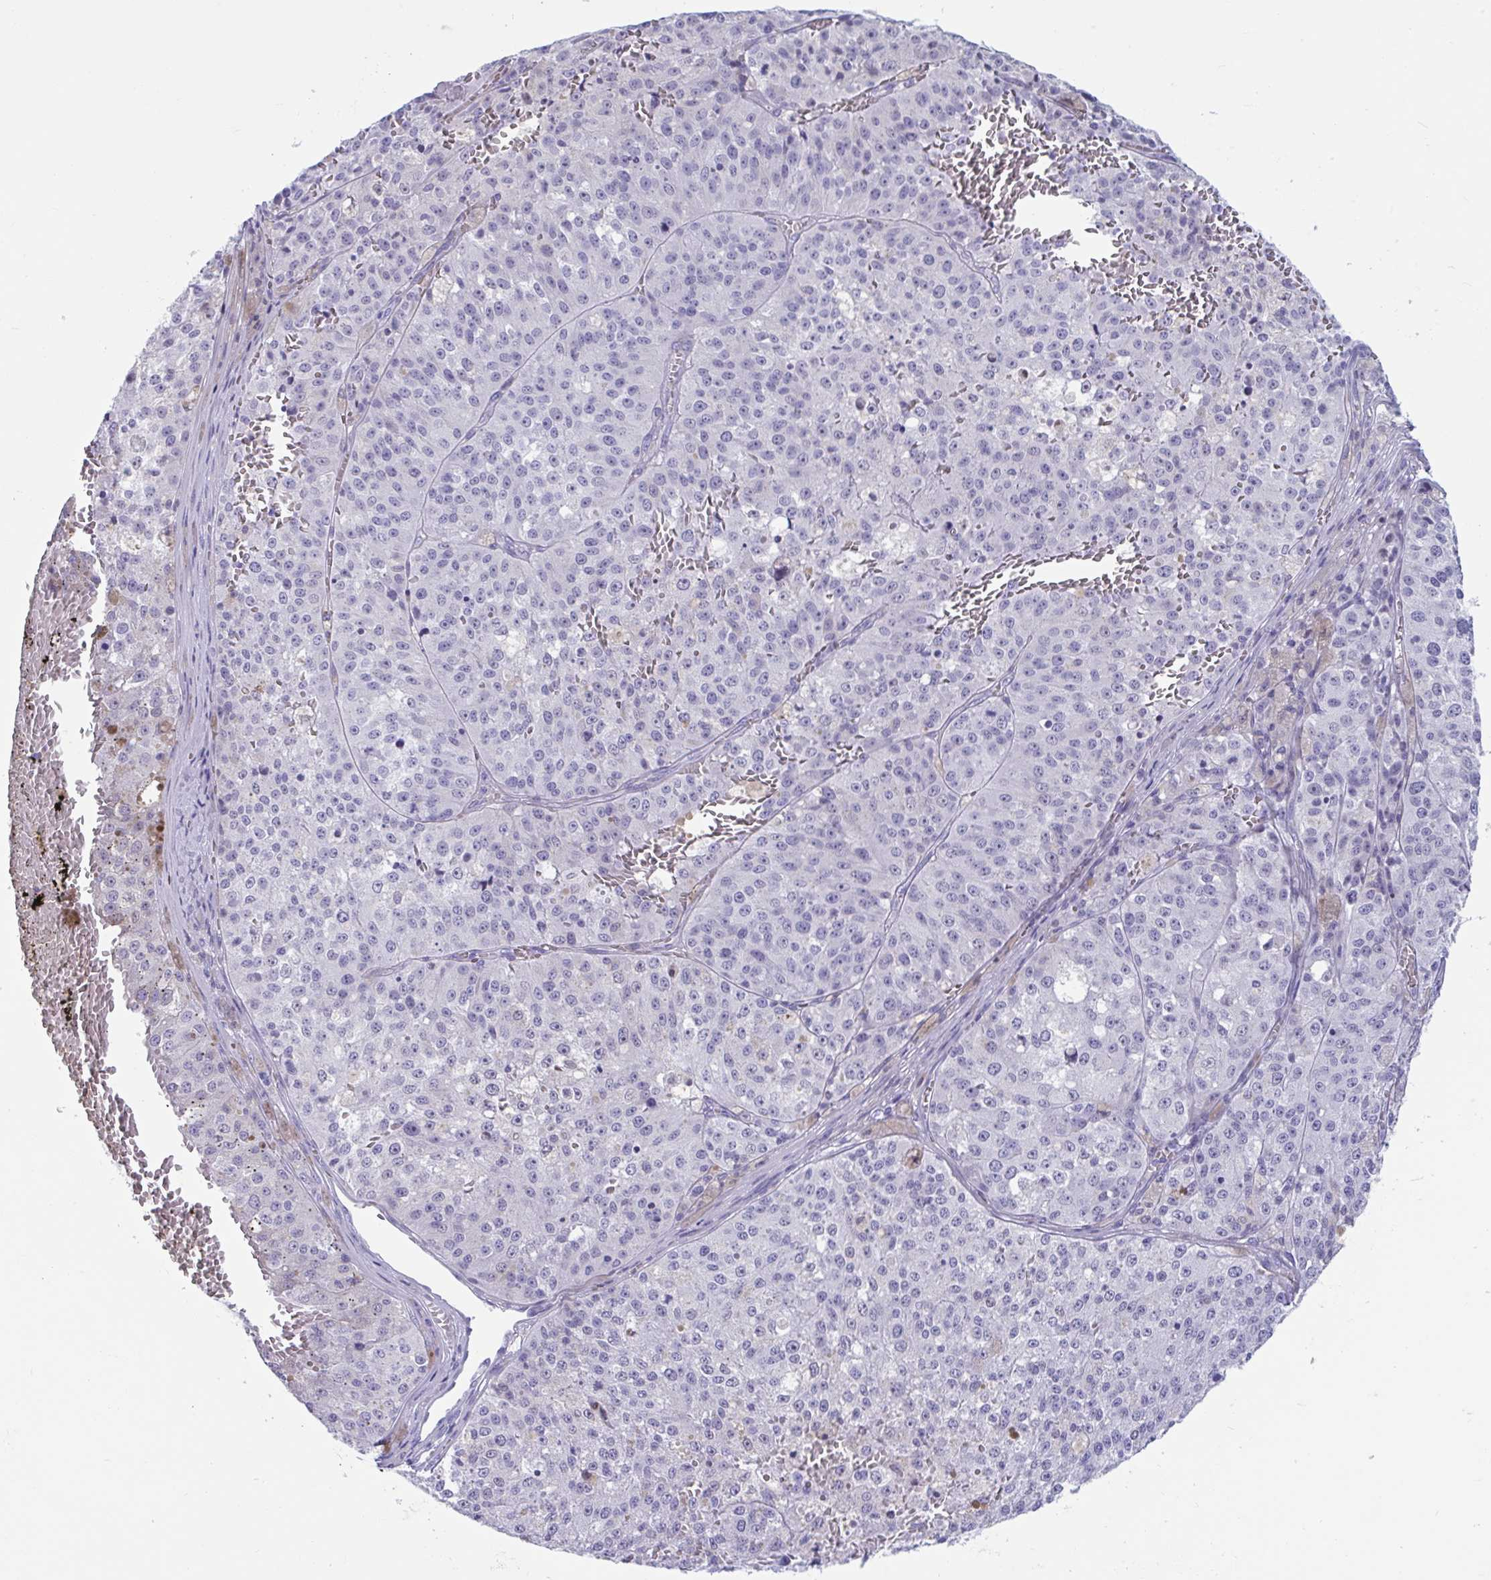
{"staining": {"intensity": "negative", "quantity": "none", "location": "none"}, "tissue": "melanoma", "cell_type": "Tumor cells", "image_type": "cancer", "snomed": [{"axis": "morphology", "description": "Malignant melanoma, Metastatic site"}, {"axis": "topography", "description": "Lymph node"}], "caption": "Tumor cells are negative for protein expression in human malignant melanoma (metastatic site). (DAB IHC with hematoxylin counter stain).", "gene": "TTC30B", "patient": {"sex": "female", "age": 64}}